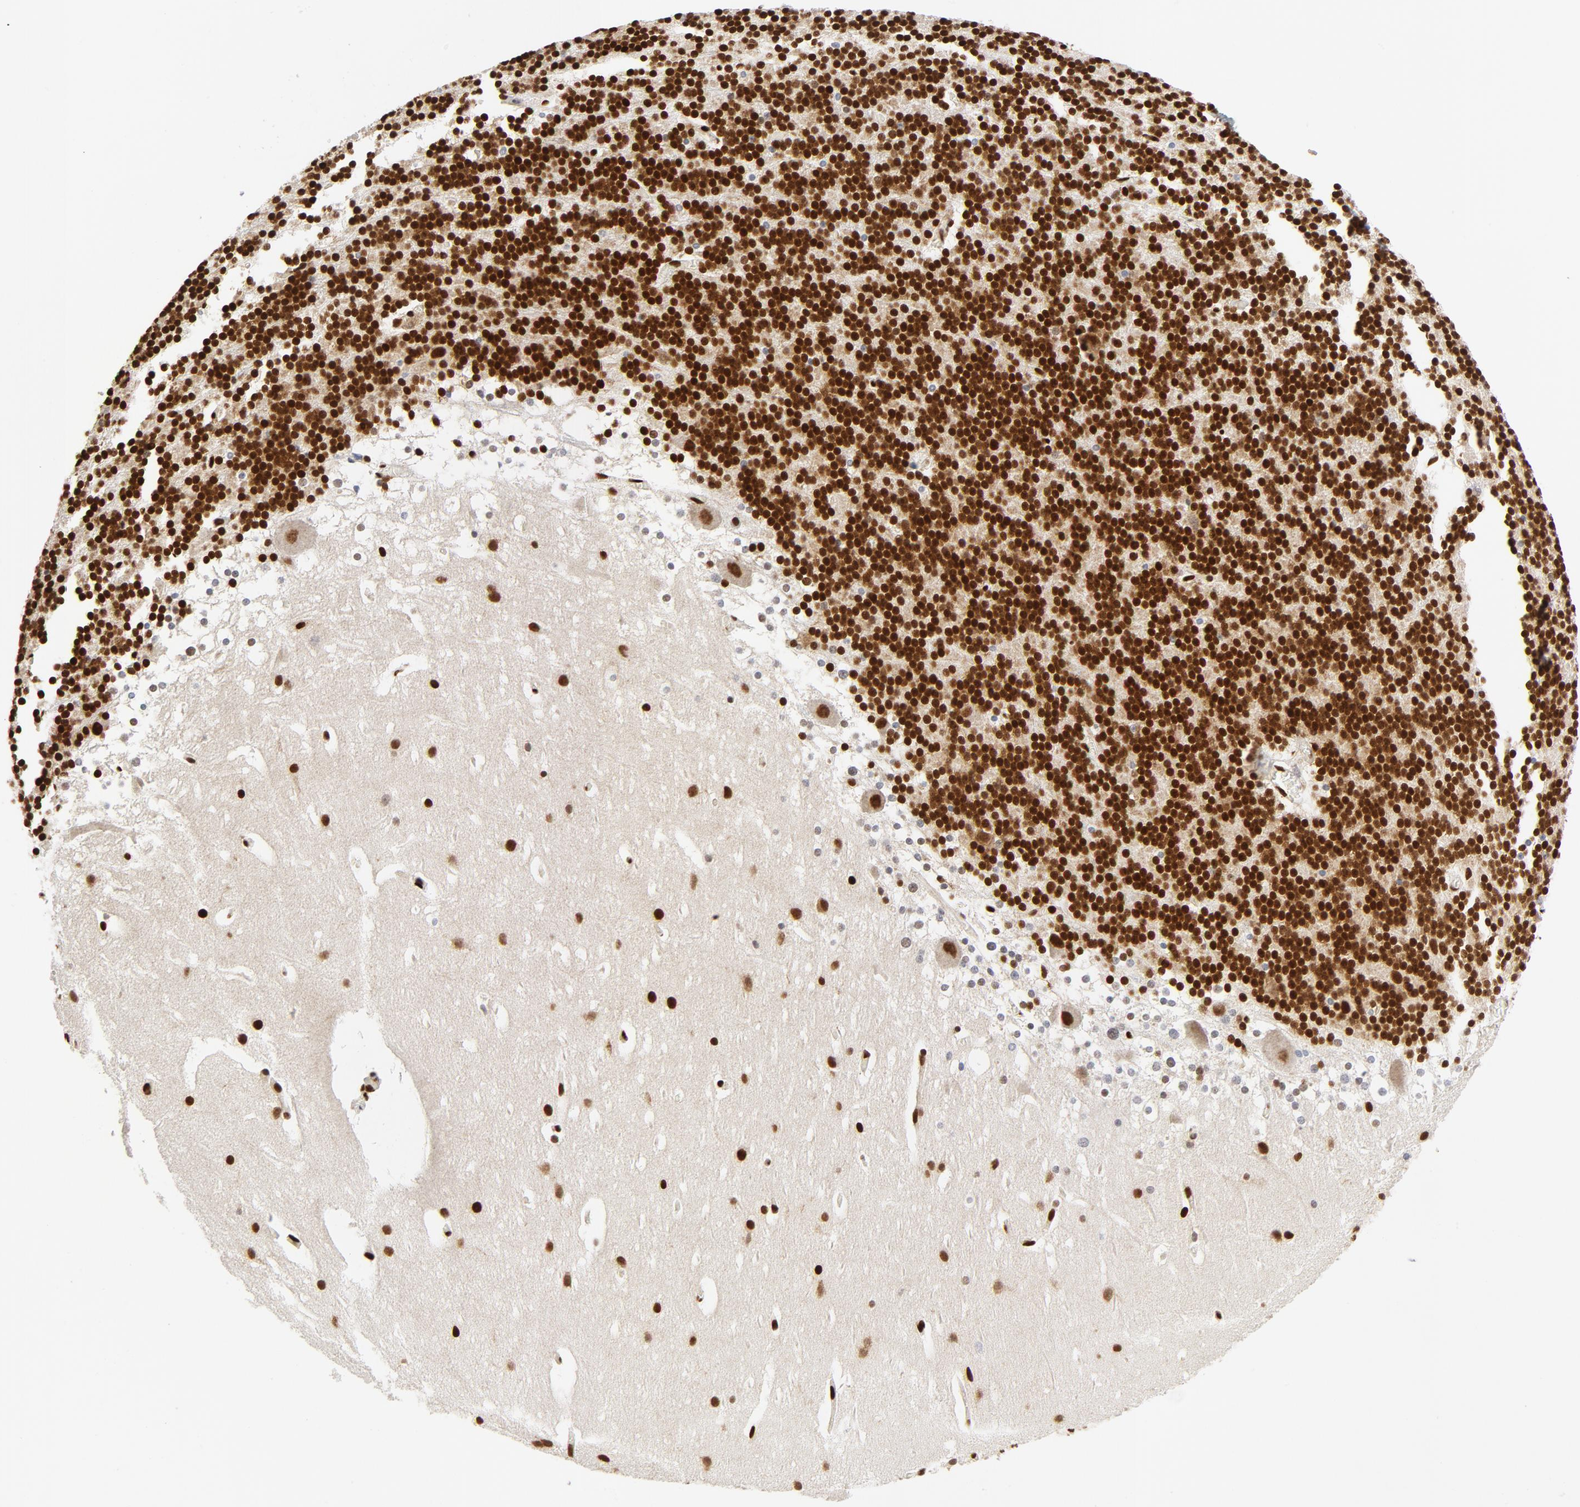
{"staining": {"intensity": "strong", "quantity": ">75%", "location": "nuclear"}, "tissue": "cerebellum", "cell_type": "Cells in granular layer", "image_type": "normal", "snomed": [{"axis": "morphology", "description": "Normal tissue, NOS"}, {"axis": "topography", "description": "Cerebellum"}], "caption": "A high amount of strong nuclear staining is identified in approximately >75% of cells in granular layer in benign cerebellum.", "gene": "MEF2A", "patient": {"sex": "female", "age": 19}}